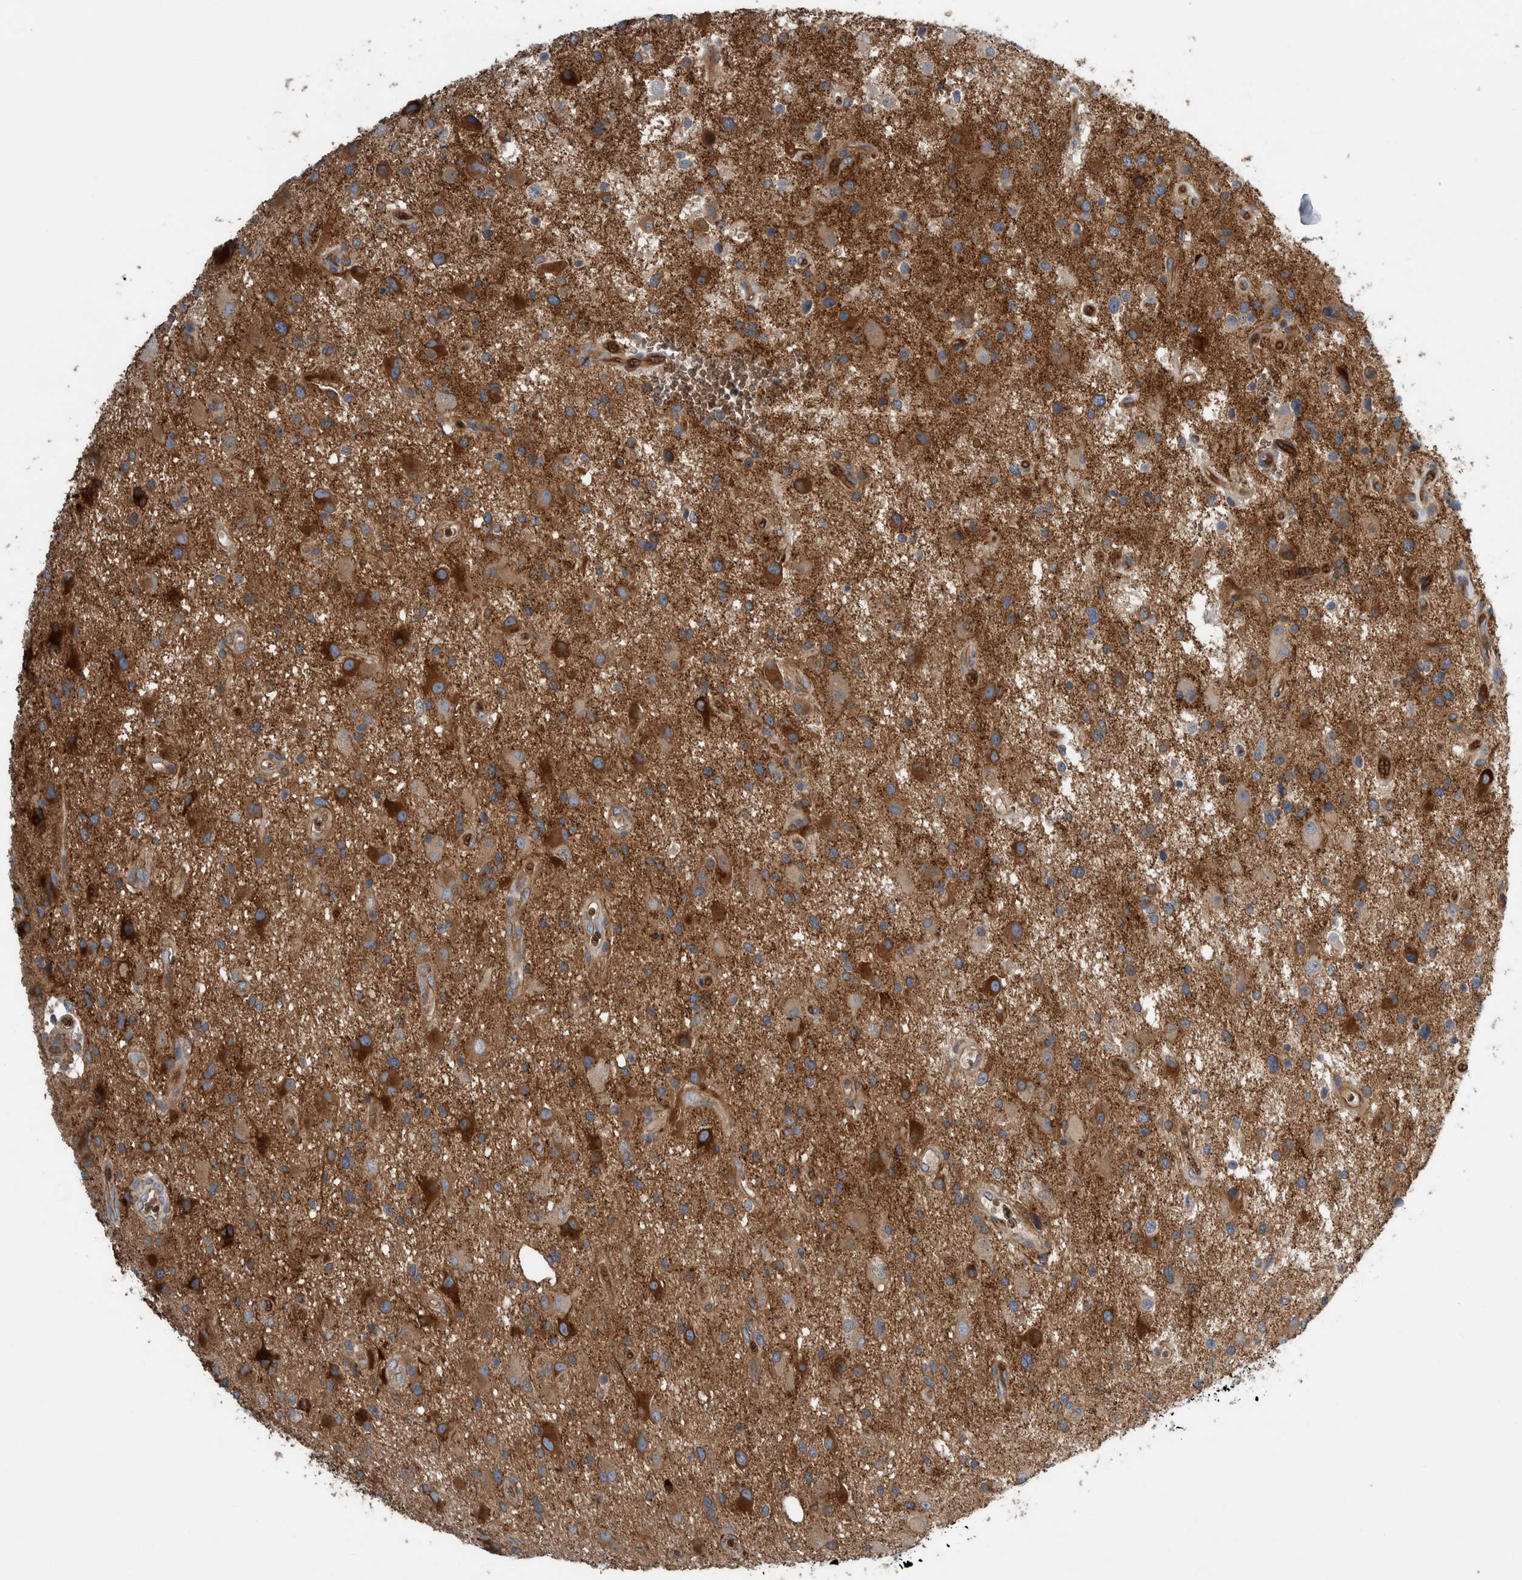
{"staining": {"intensity": "strong", "quantity": "25%-75%", "location": "cytoplasmic/membranous"}, "tissue": "glioma", "cell_type": "Tumor cells", "image_type": "cancer", "snomed": [{"axis": "morphology", "description": "Glioma, malignant, High grade"}, {"axis": "topography", "description": "Brain"}], "caption": "This is a photomicrograph of IHC staining of glioma, which shows strong expression in the cytoplasmic/membranous of tumor cells.", "gene": "GLT8D2", "patient": {"sex": "male", "age": 33}}